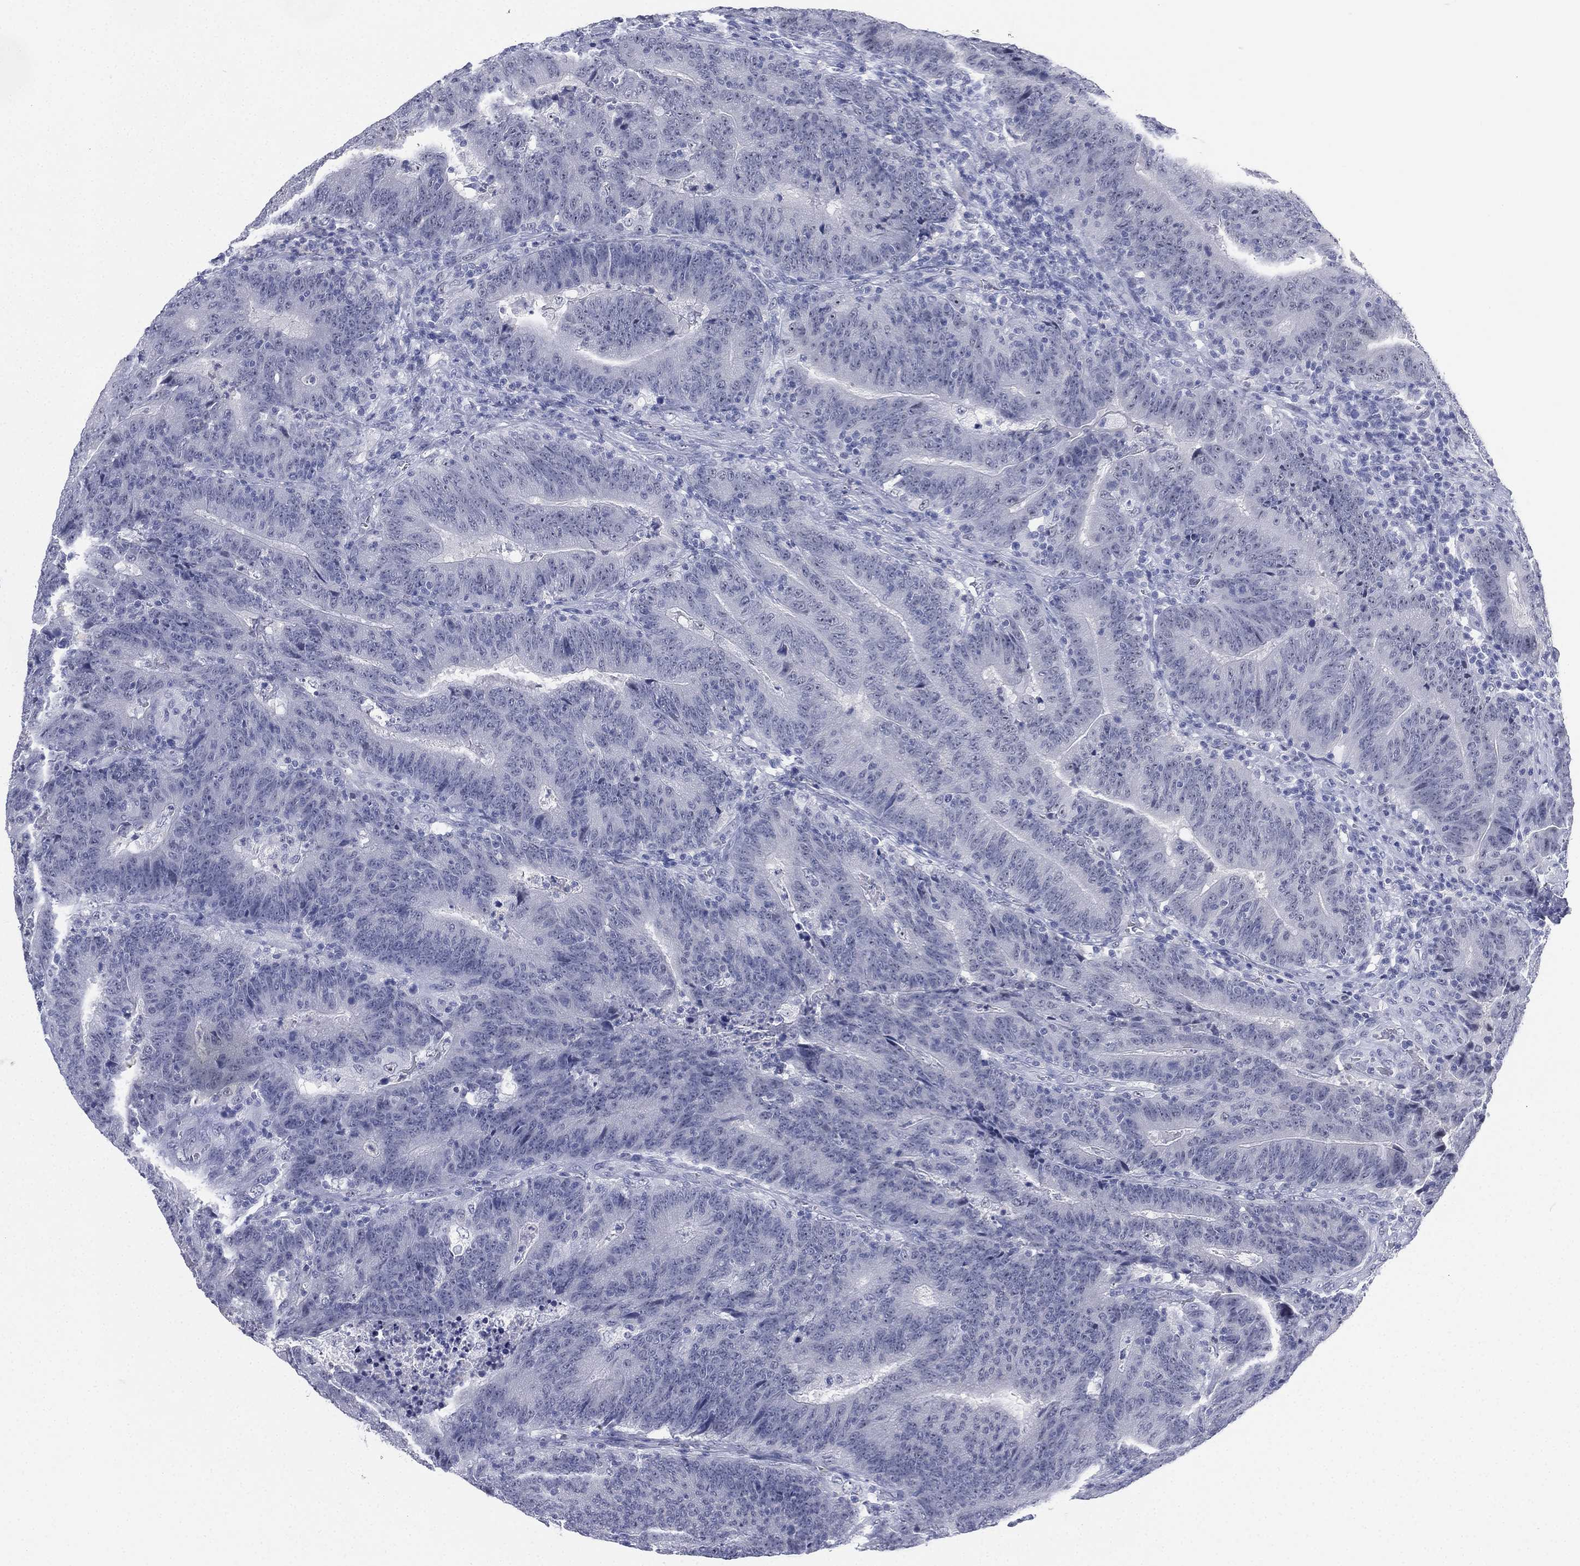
{"staining": {"intensity": "negative", "quantity": "none", "location": "none"}, "tissue": "colorectal cancer", "cell_type": "Tumor cells", "image_type": "cancer", "snomed": [{"axis": "morphology", "description": "Adenocarcinoma, NOS"}, {"axis": "topography", "description": "Colon"}], "caption": "Tumor cells are negative for brown protein staining in colorectal adenocarcinoma.", "gene": "CD22", "patient": {"sex": "female", "age": 75}}